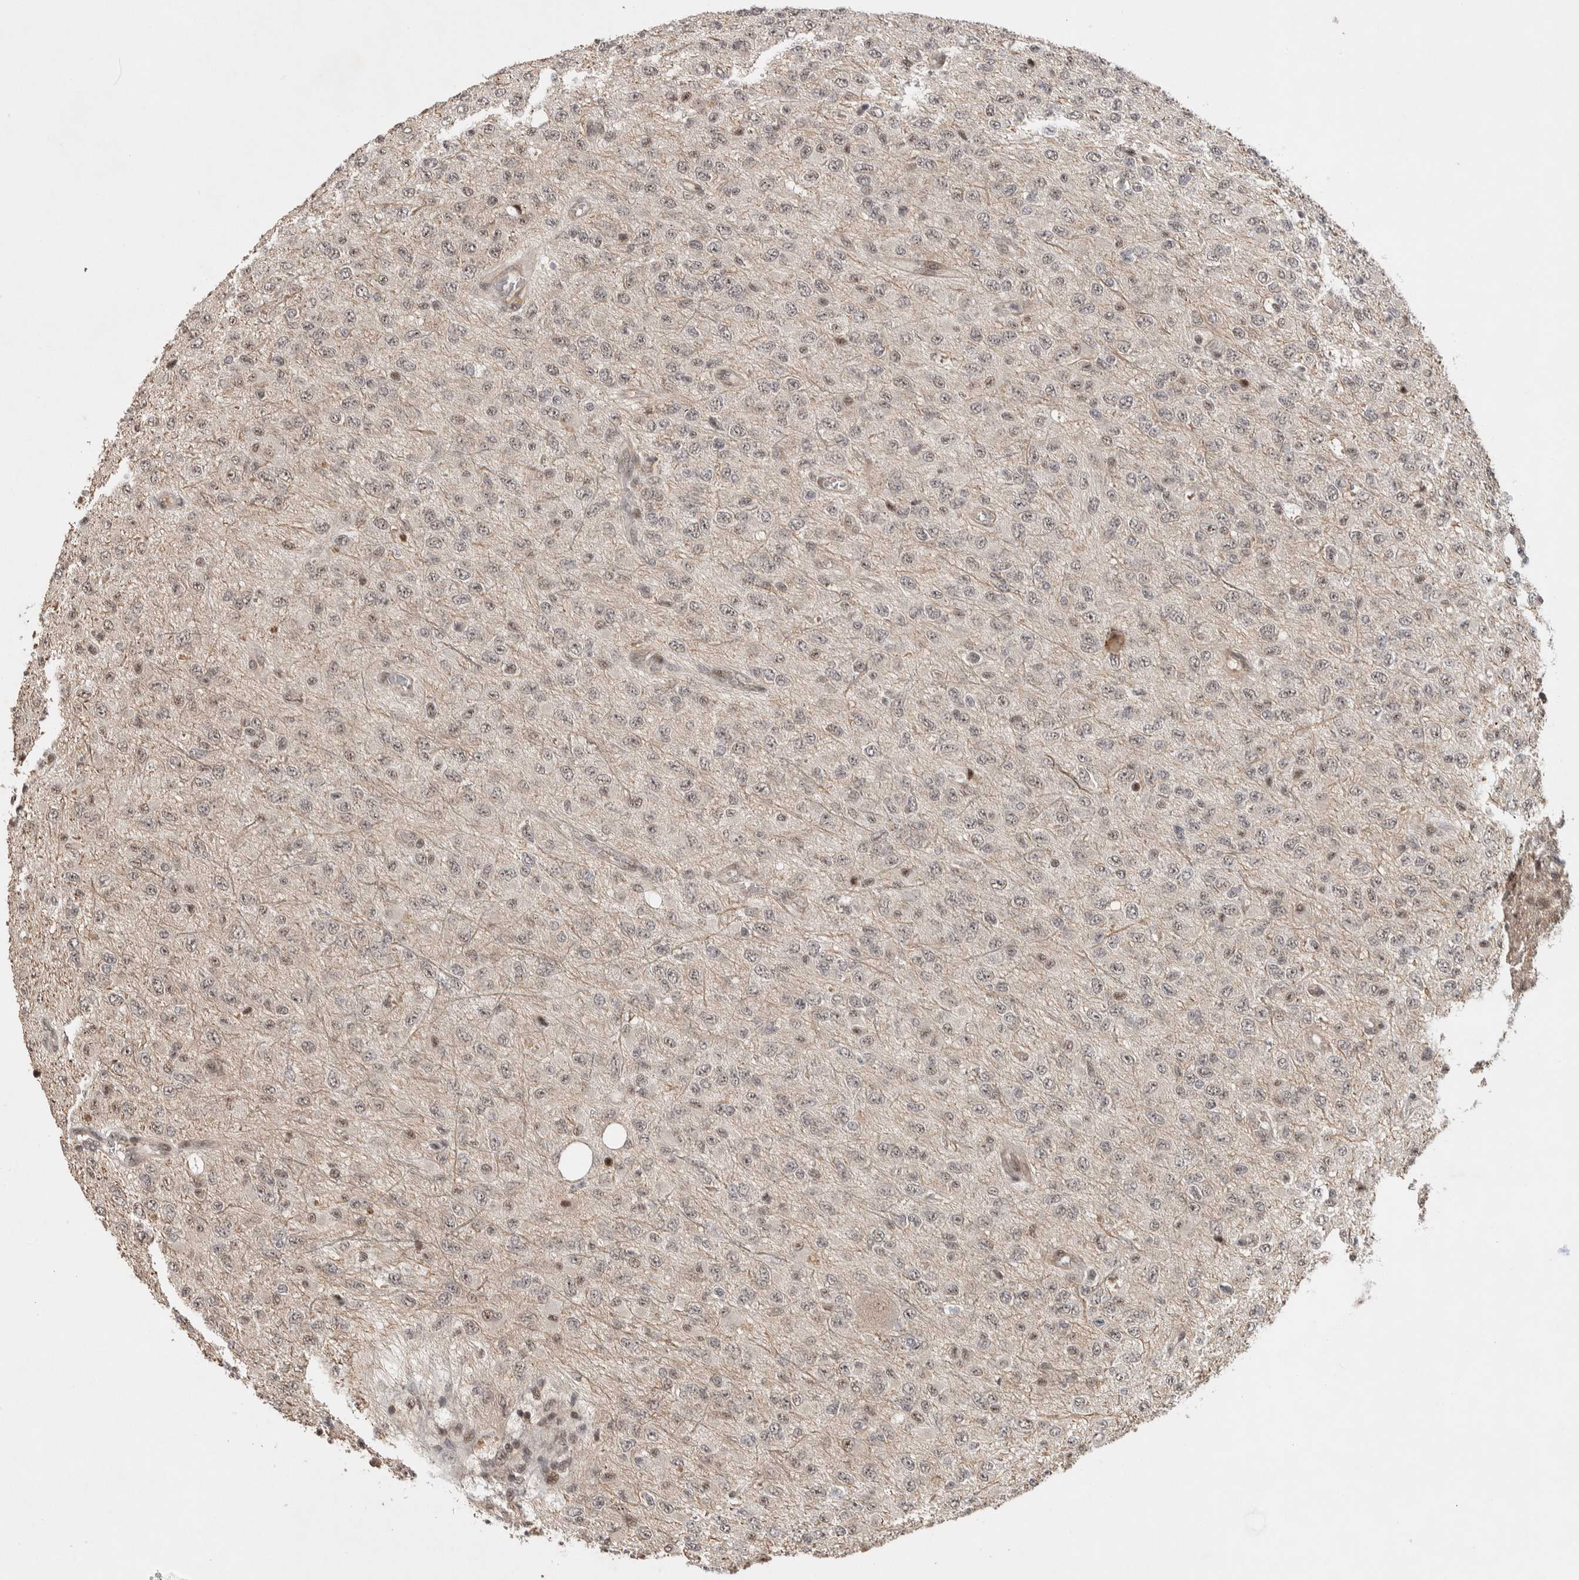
{"staining": {"intensity": "weak", "quantity": ">75%", "location": "nuclear"}, "tissue": "glioma", "cell_type": "Tumor cells", "image_type": "cancer", "snomed": [{"axis": "morphology", "description": "Glioma, malignant, High grade"}, {"axis": "topography", "description": "pancreas cauda"}], "caption": "IHC of human malignant high-grade glioma reveals low levels of weak nuclear positivity in about >75% of tumor cells. The protein of interest is stained brown, and the nuclei are stained in blue (DAB IHC with brightfield microscopy, high magnification).", "gene": "TOR1B", "patient": {"sex": "male", "age": 60}}